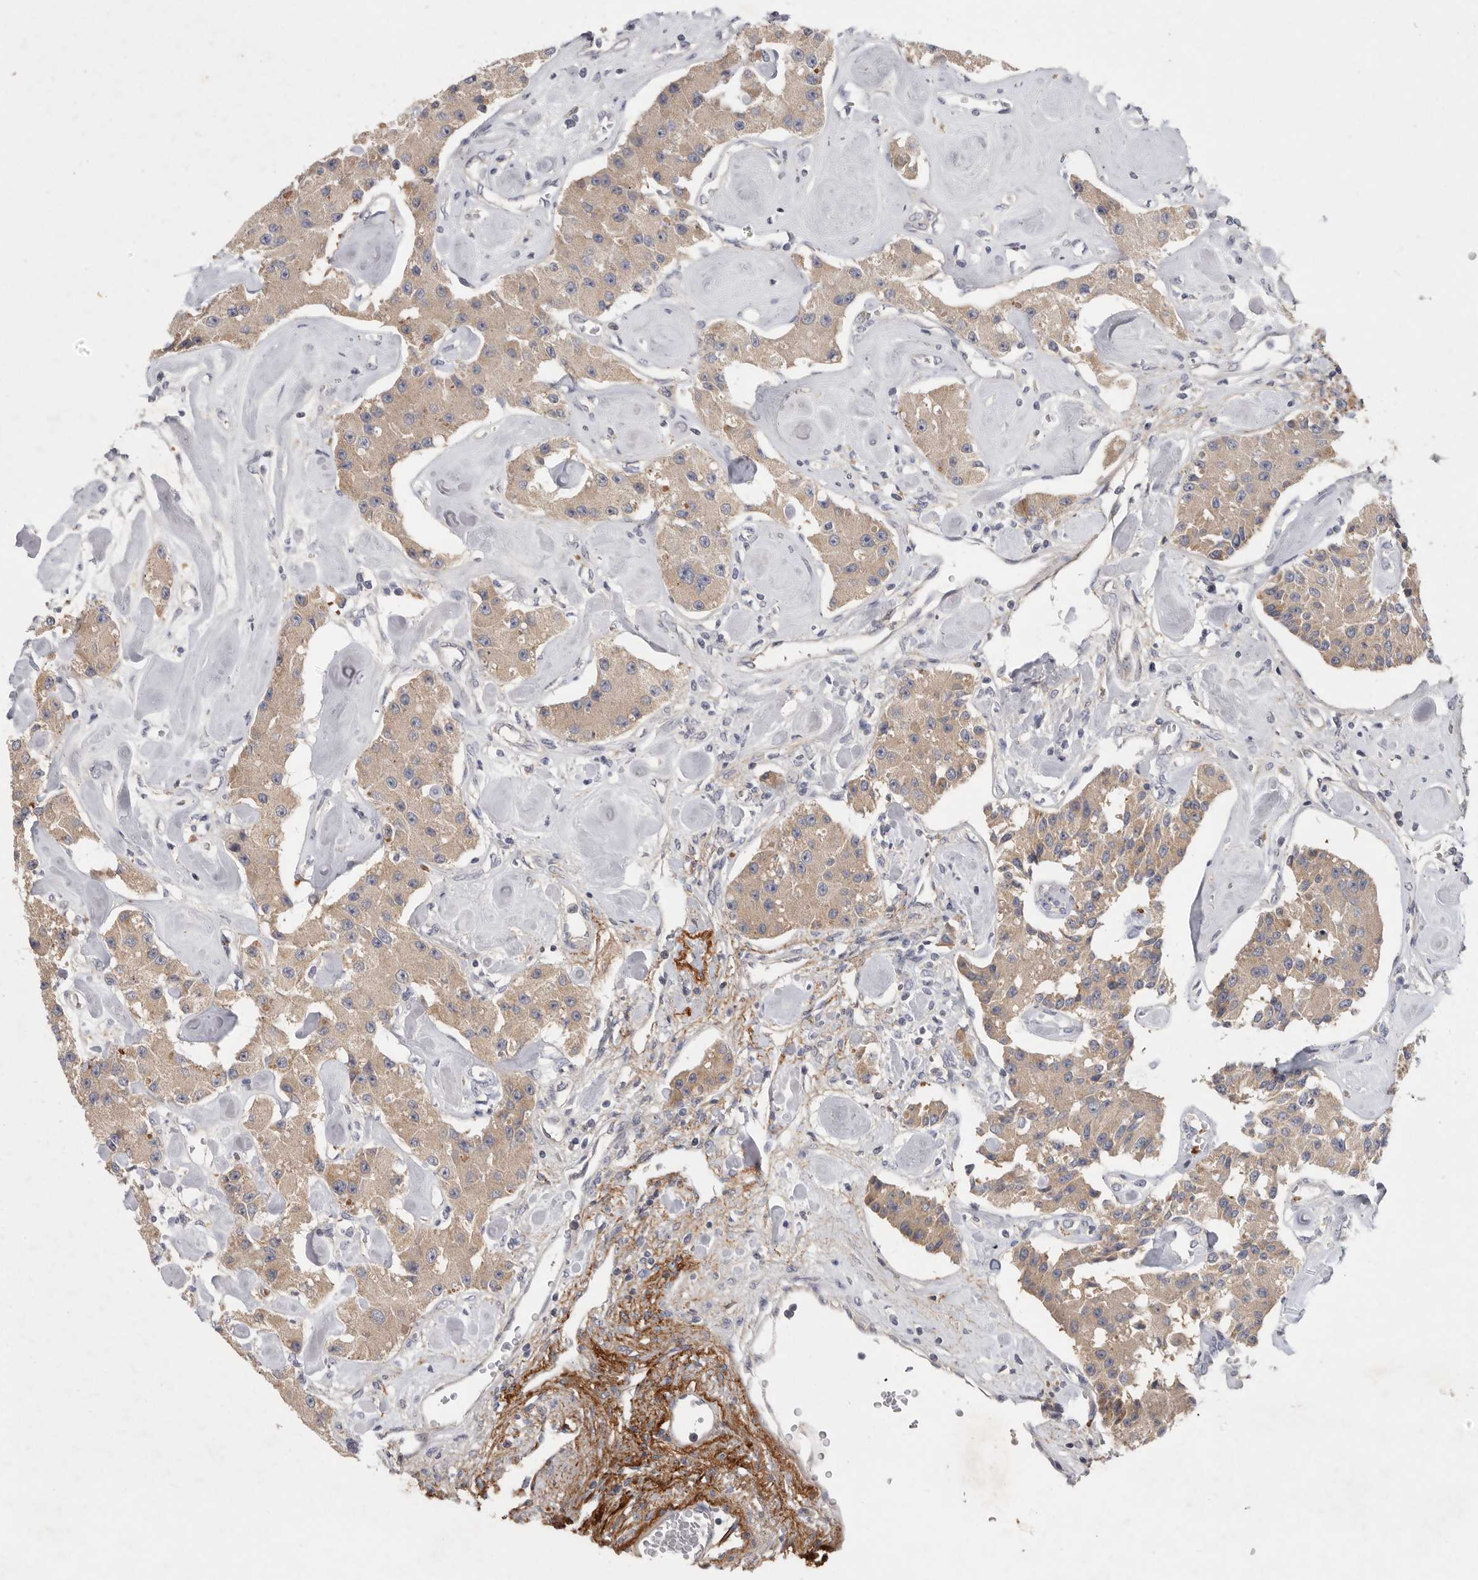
{"staining": {"intensity": "weak", "quantity": ">75%", "location": "cytoplasmic/membranous"}, "tissue": "carcinoid", "cell_type": "Tumor cells", "image_type": "cancer", "snomed": [{"axis": "morphology", "description": "Carcinoid, malignant, NOS"}, {"axis": "topography", "description": "Pancreas"}], "caption": "Immunohistochemical staining of human carcinoid reveals low levels of weak cytoplasmic/membranous protein staining in about >75% of tumor cells.", "gene": "CFAP298", "patient": {"sex": "male", "age": 41}}